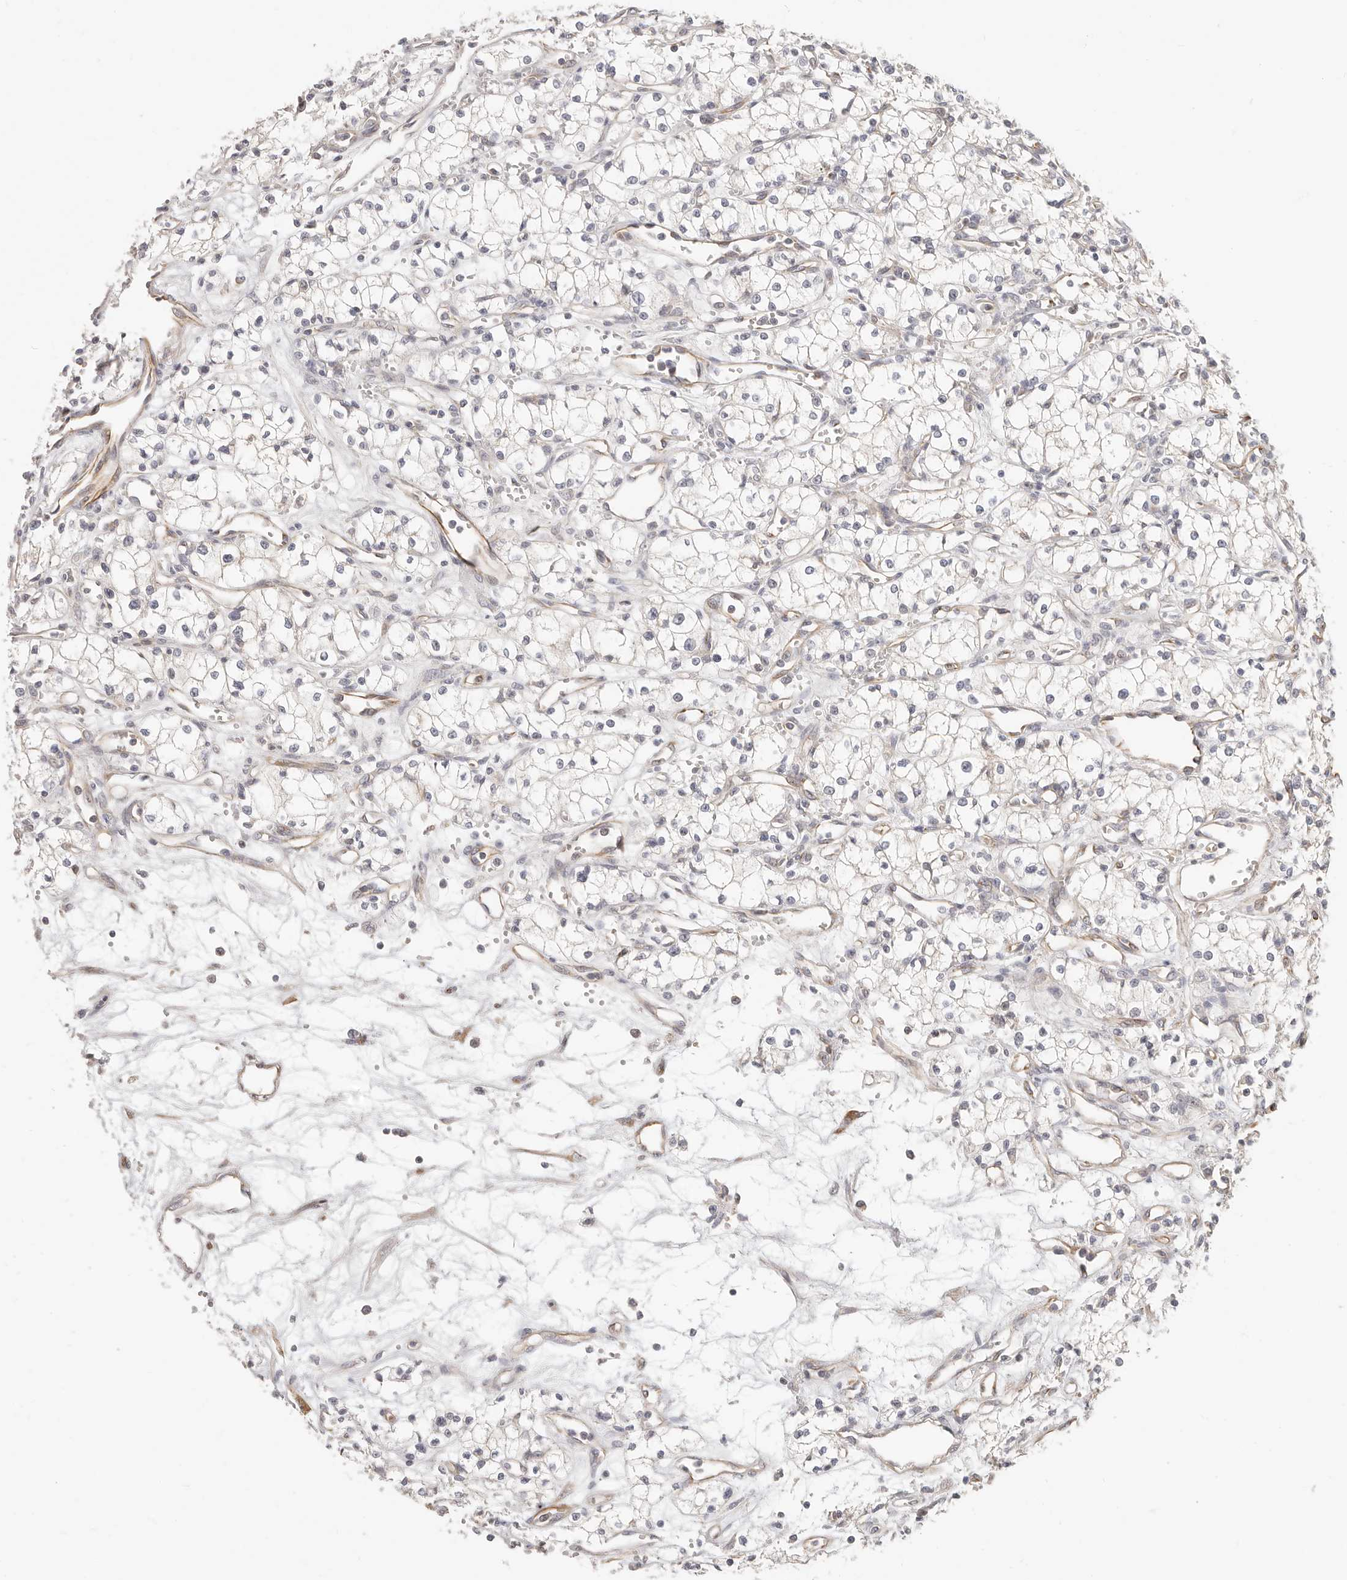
{"staining": {"intensity": "negative", "quantity": "none", "location": "none"}, "tissue": "renal cancer", "cell_type": "Tumor cells", "image_type": "cancer", "snomed": [{"axis": "morphology", "description": "Adenocarcinoma, NOS"}, {"axis": "topography", "description": "Kidney"}], "caption": "Immunohistochemical staining of renal cancer reveals no significant staining in tumor cells. The staining is performed using DAB (3,3'-diaminobenzidine) brown chromogen with nuclei counter-stained in using hematoxylin.", "gene": "DTNBP1", "patient": {"sex": "male", "age": 59}}